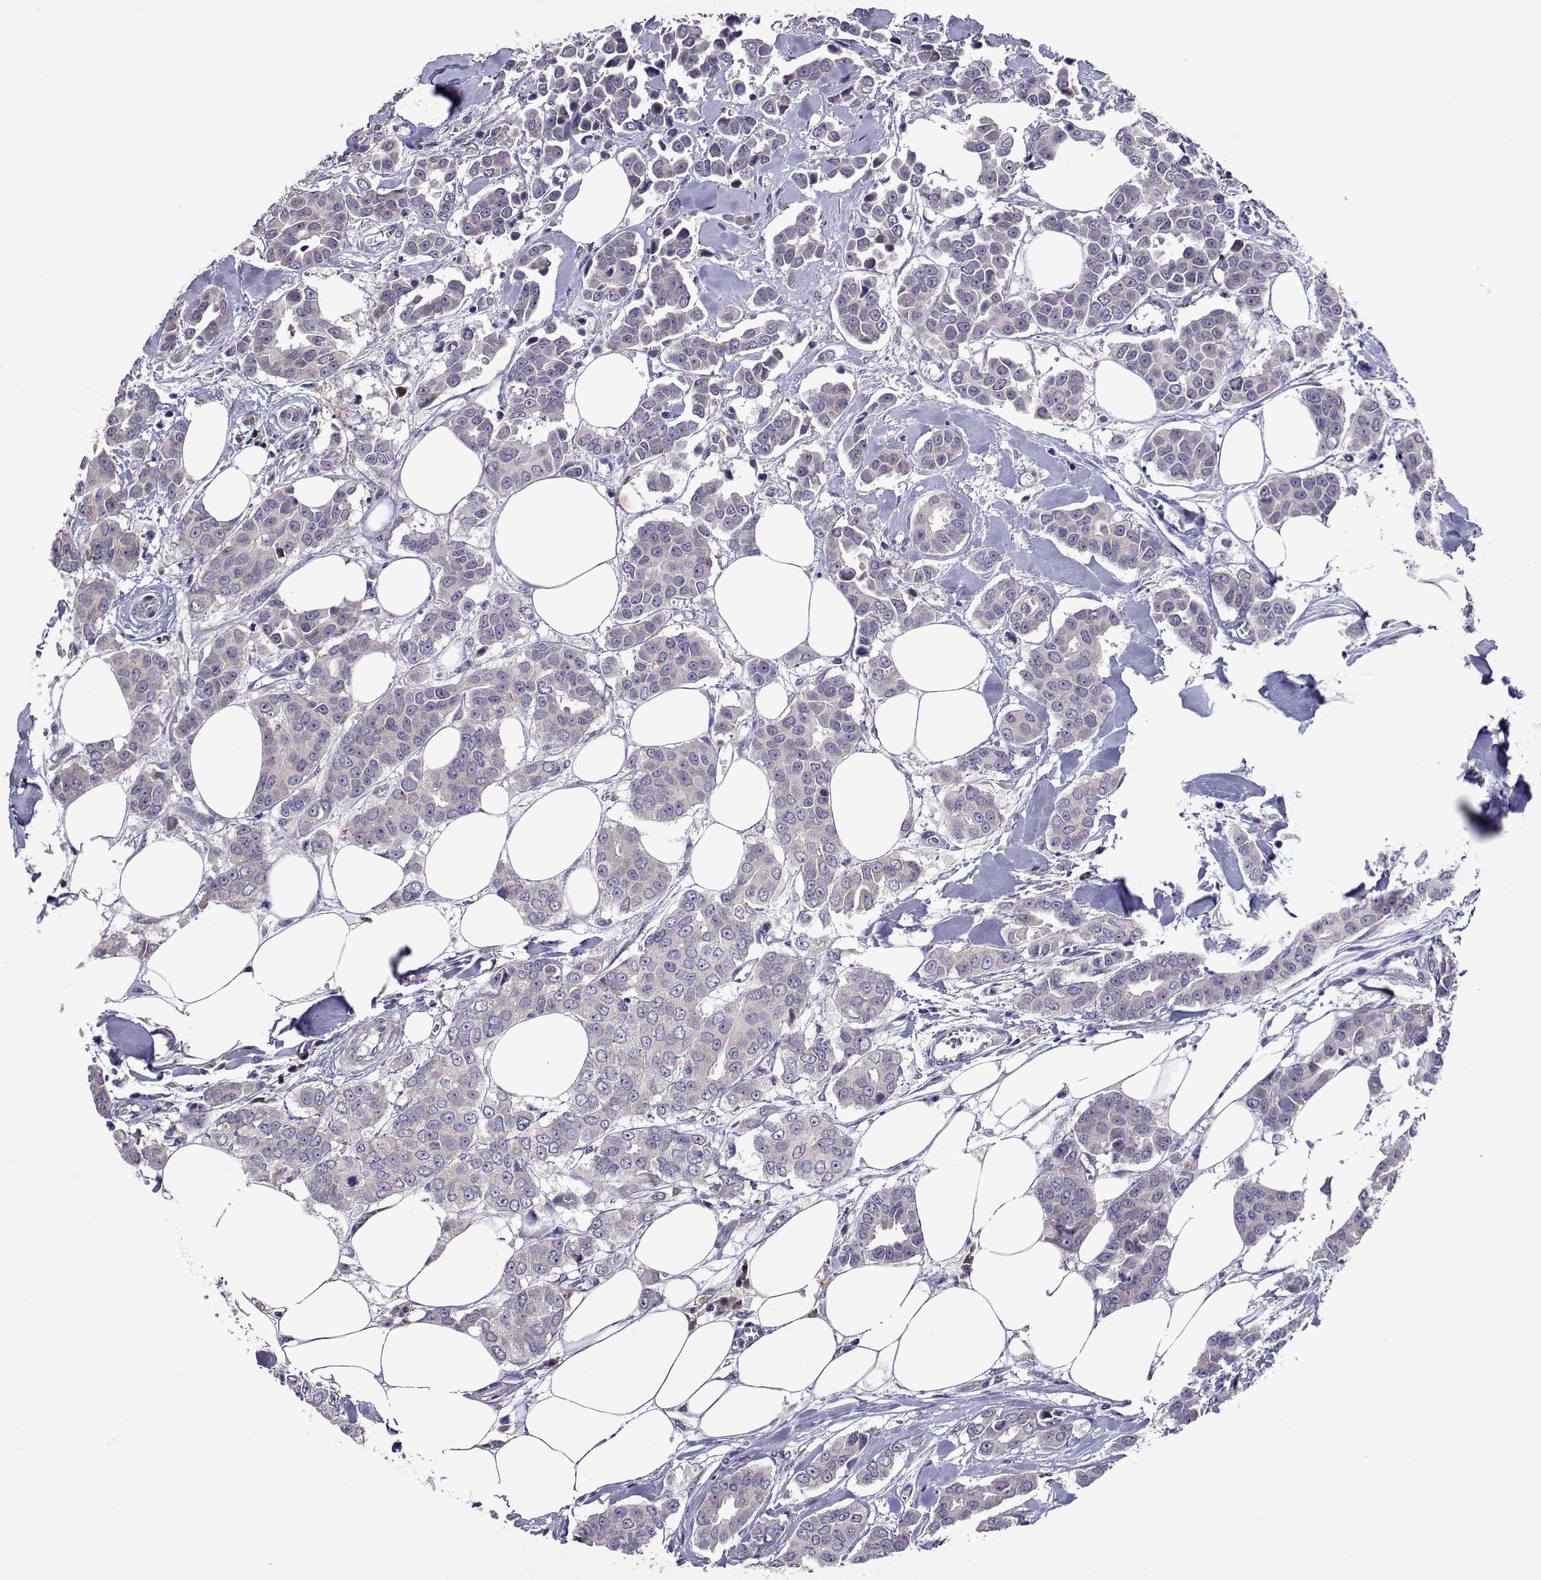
{"staining": {"intensity": "negative", "quantity": "none", "location": "none"}, "tissue": "breast cancer", "cell_type": "Tumor cells", "image_type": "cancer", "snomed": [{"axis": "morphology", "description": "Duct carcinoma"}, {"axis": "topography", "description": "Breast"}], "caption": "IHC of intraductal carcinoma (breast) displays no staining in tumor cells.", "gene": "TARBP2", "patient": {"sex": "female", "age": 94}}